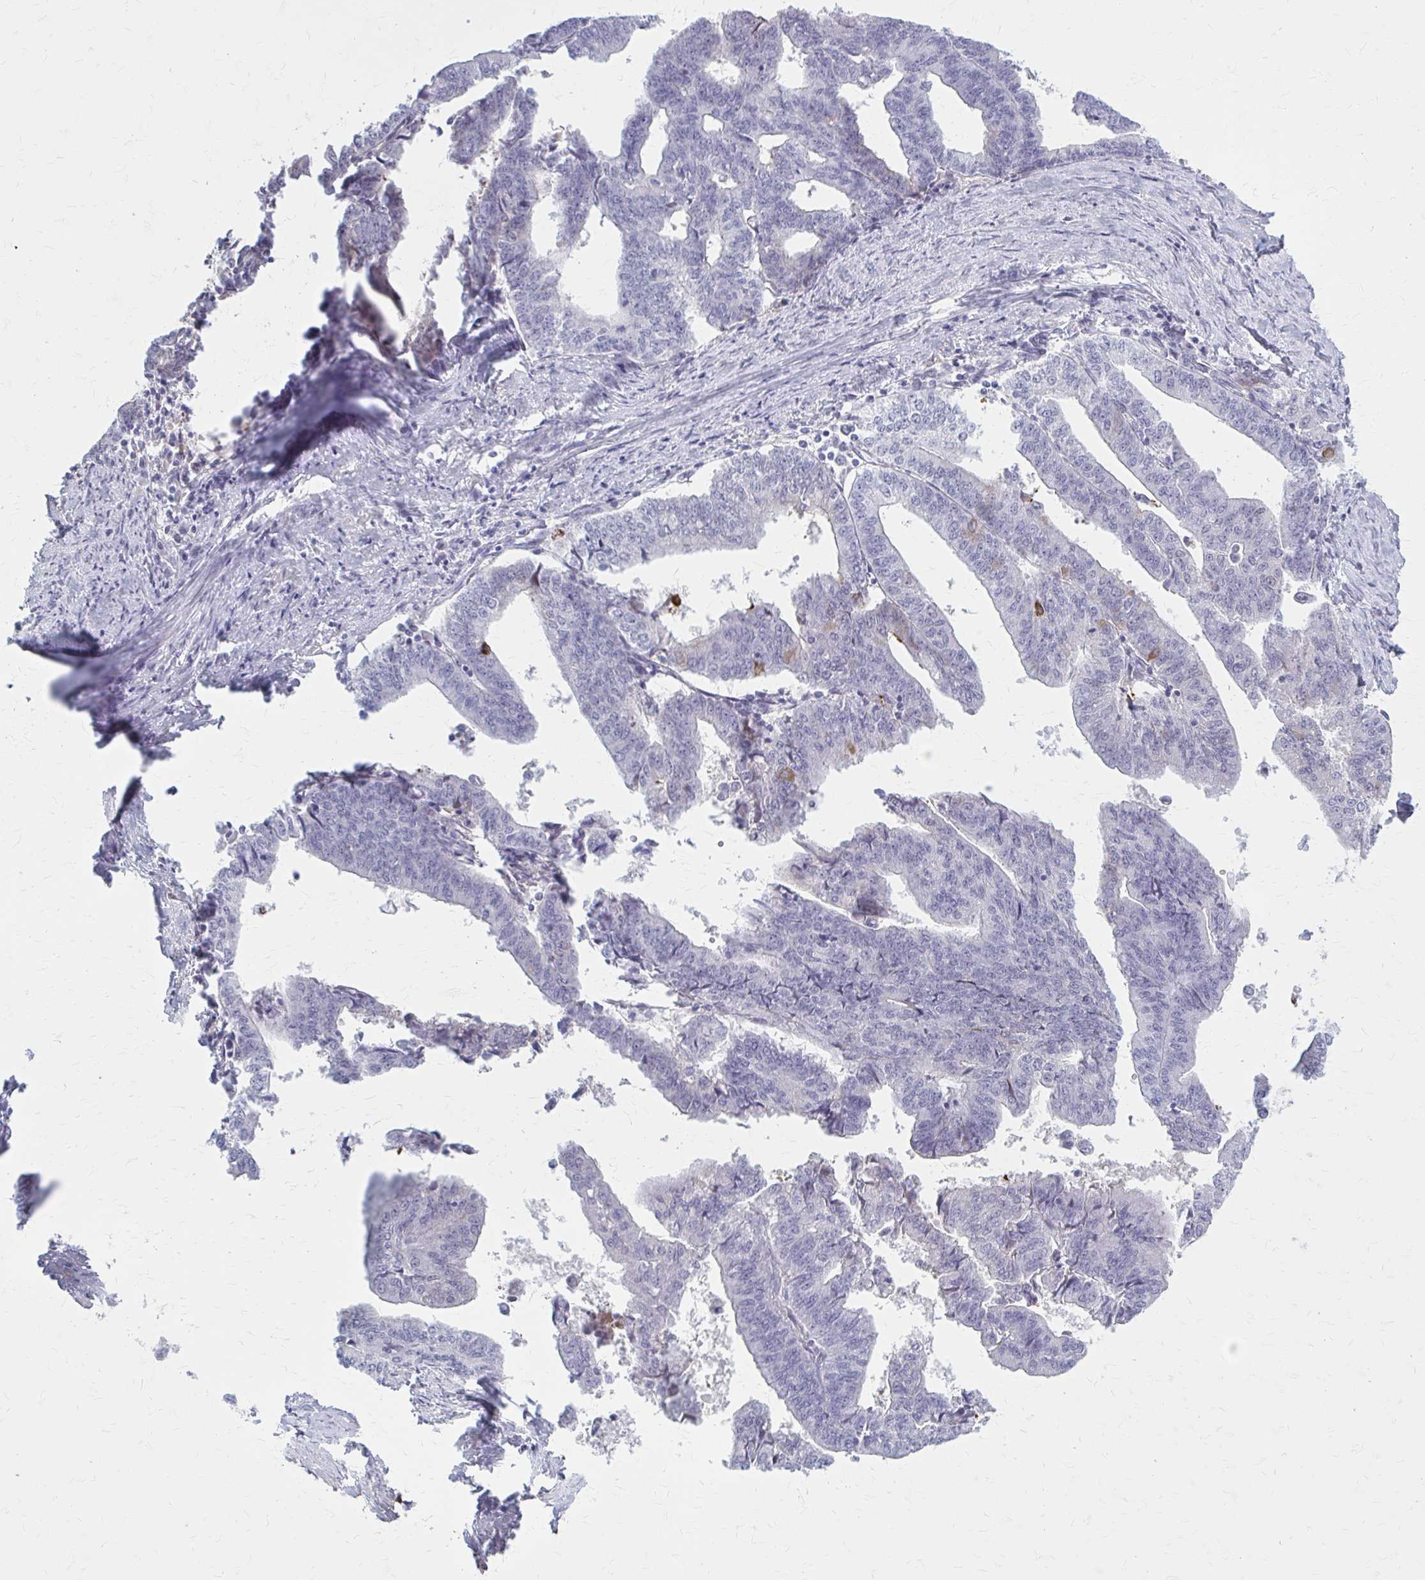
{"staining": {"intensity": "negative", "quantity": "none", "location": "none"}, "tissue": "endometrial cancer", "cell_type": "Tumor cells", "image_type": "cancer", "snomed": [{"axis": "morphology", "description": "Adenocarcinoma, NOS"}, {"axis": "topography", "description": "Endometrium"}], "caption": "Immunohistochemistry of adenocarcinoma (endometrial) displays no staining in tumor cells.", "gene": "SERPIND1", "patient": {"sex": "female", "age": 65}}